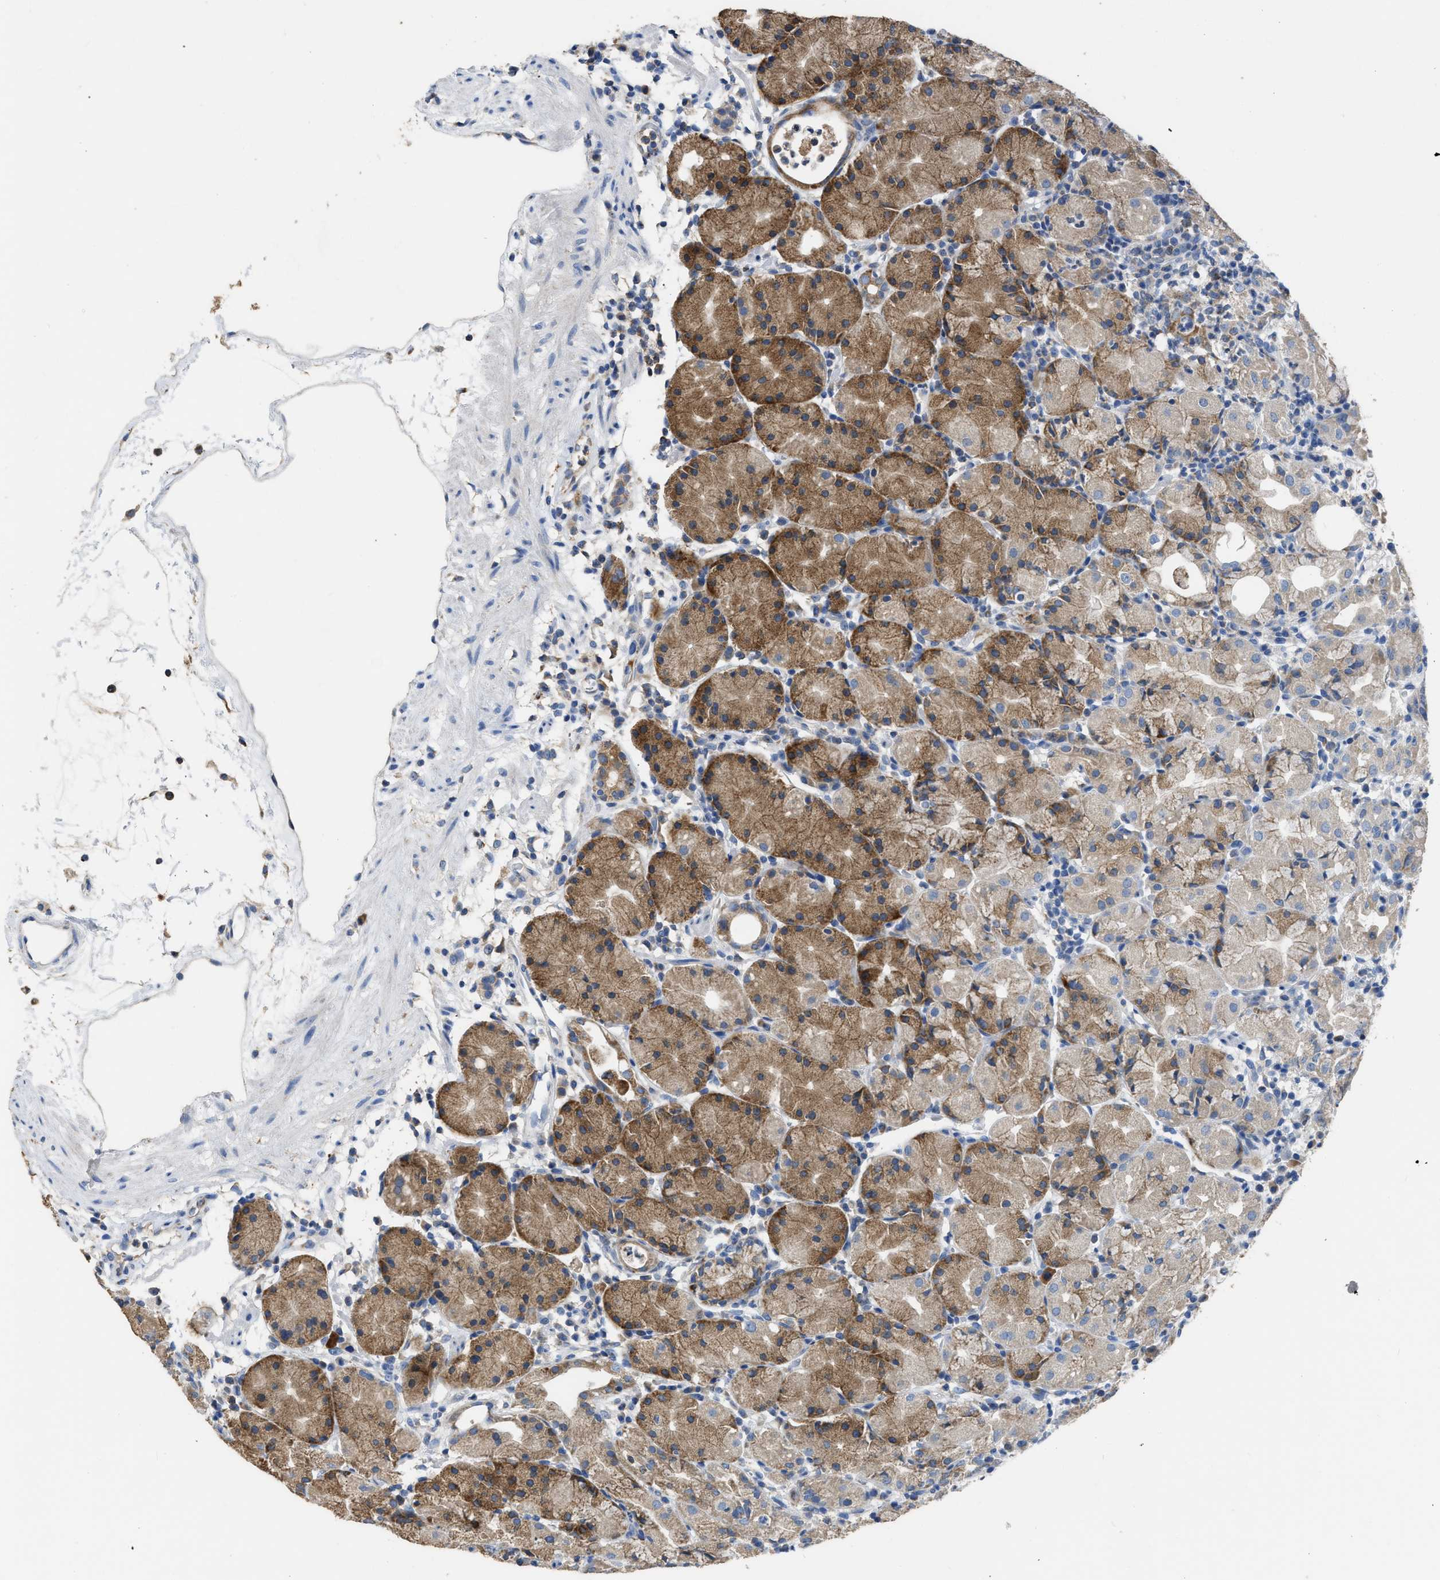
{"staining": {"intensity": "moderate", "quantity": ">75%", "location": "cytoplasmic/membranous"}, "tissue": "stomach", "cell_type": "Glandular cells", "image_type": "normal", "snomed": [{"axis": "morphology", "description": "Normal tissue, NOS"}, {"axis": "topography", "description": "Stomach"}, {"axis": "topography", "description": "Stomach, lower"}], "caption": "Glandular cells exhibit moderate cytoplasmic/membranous positivity in approximately >75% of cells in normal stomach.", "gene": "AK2", "patient": {"sex": "female", "age": 75}}